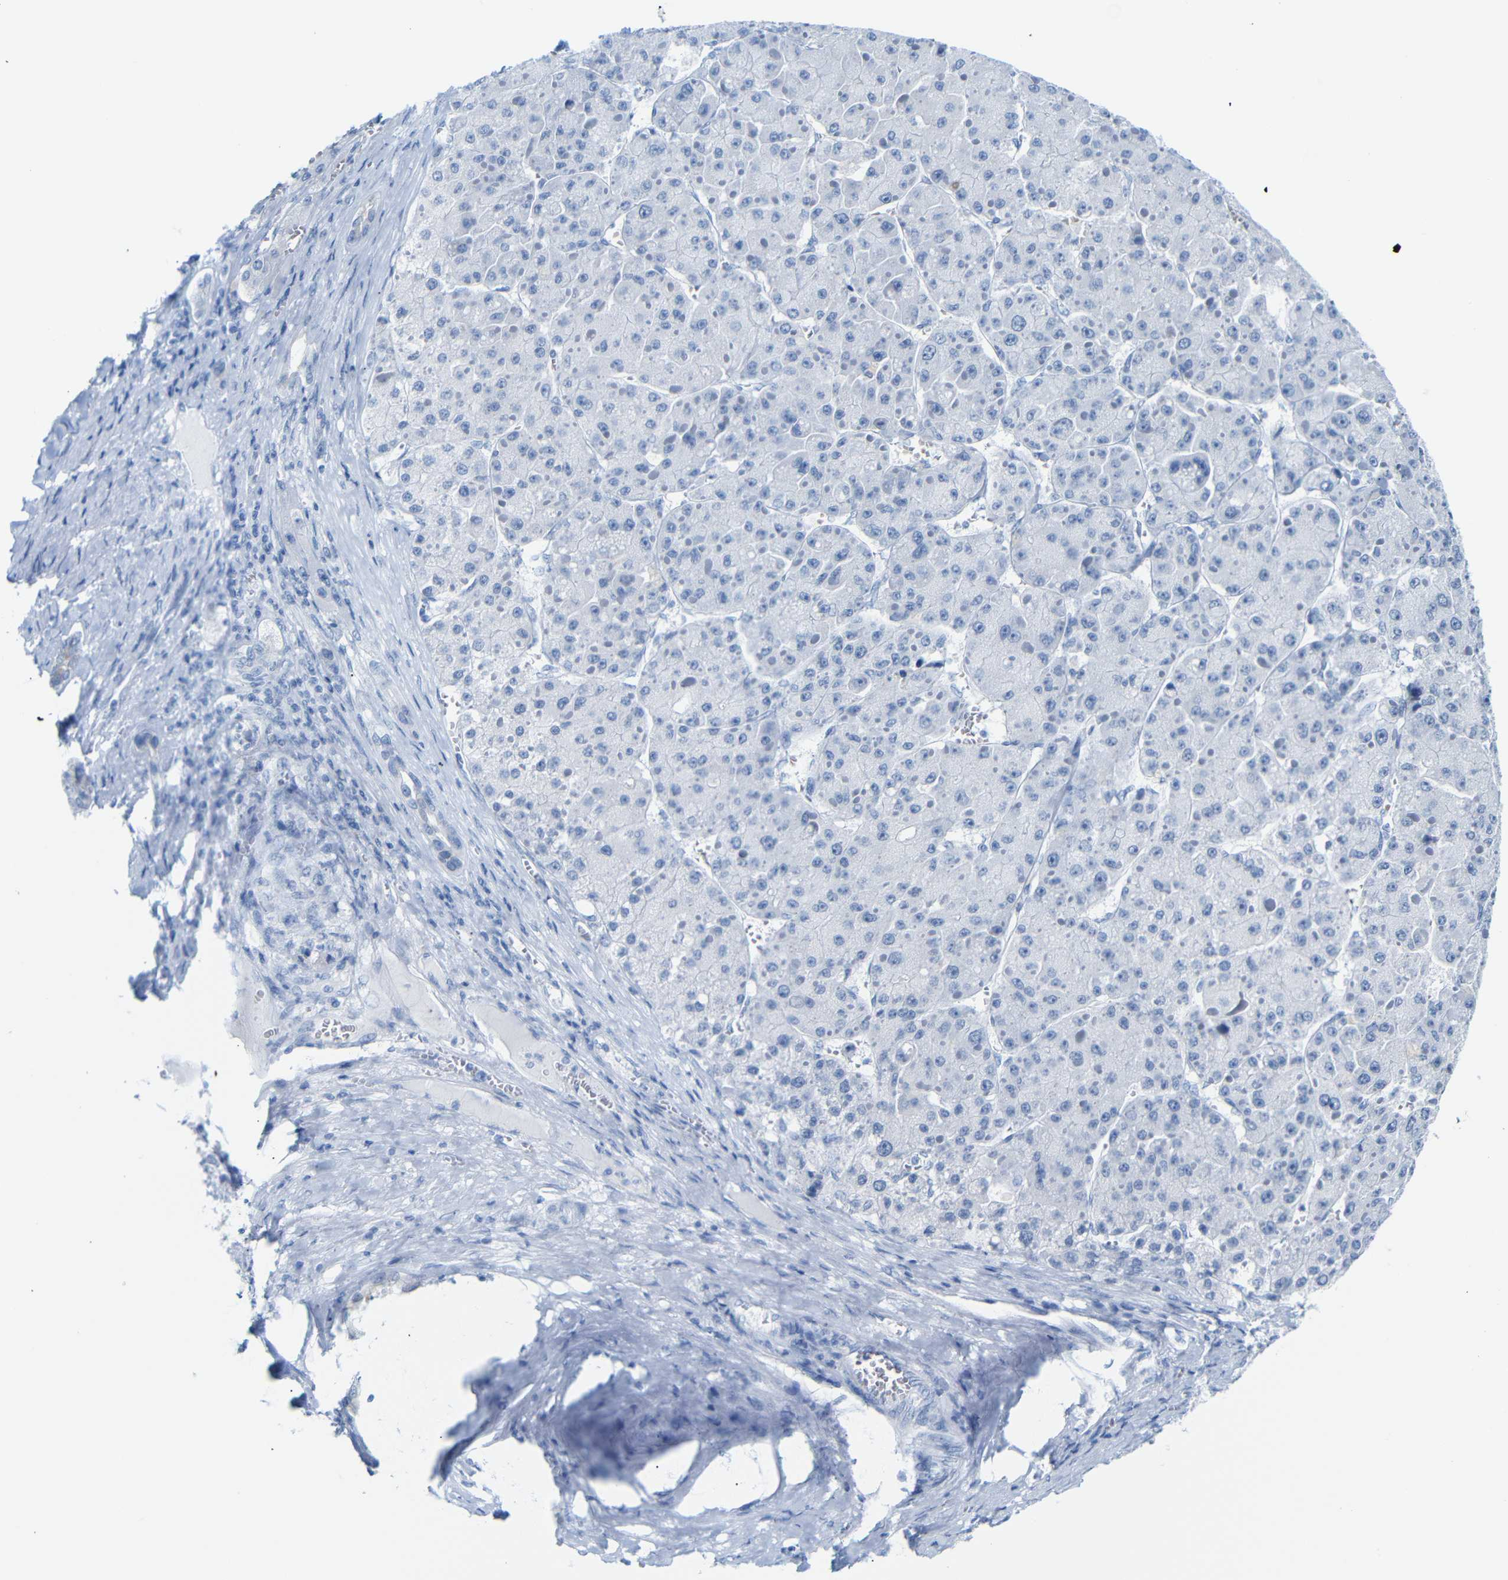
{"staining": {"intensity": "negative", "quantity": "none", "location": "none"}, "tissue": "liver cancer", "cell_type": "Tumor cells", "image_type": "cancer", "snomed": [{"axis": "morphology", "description": "Carcinoma, Hepatocellular, NOS"}, {"axis": "topography", "description": "Liver"}], "caption": "Histopathology image shows no protein positivity in tumor cells of liver hepatocellular carcinoma tissue.", "gene": "DYNAP", "patient": {"sex": "female", "age": 73}}